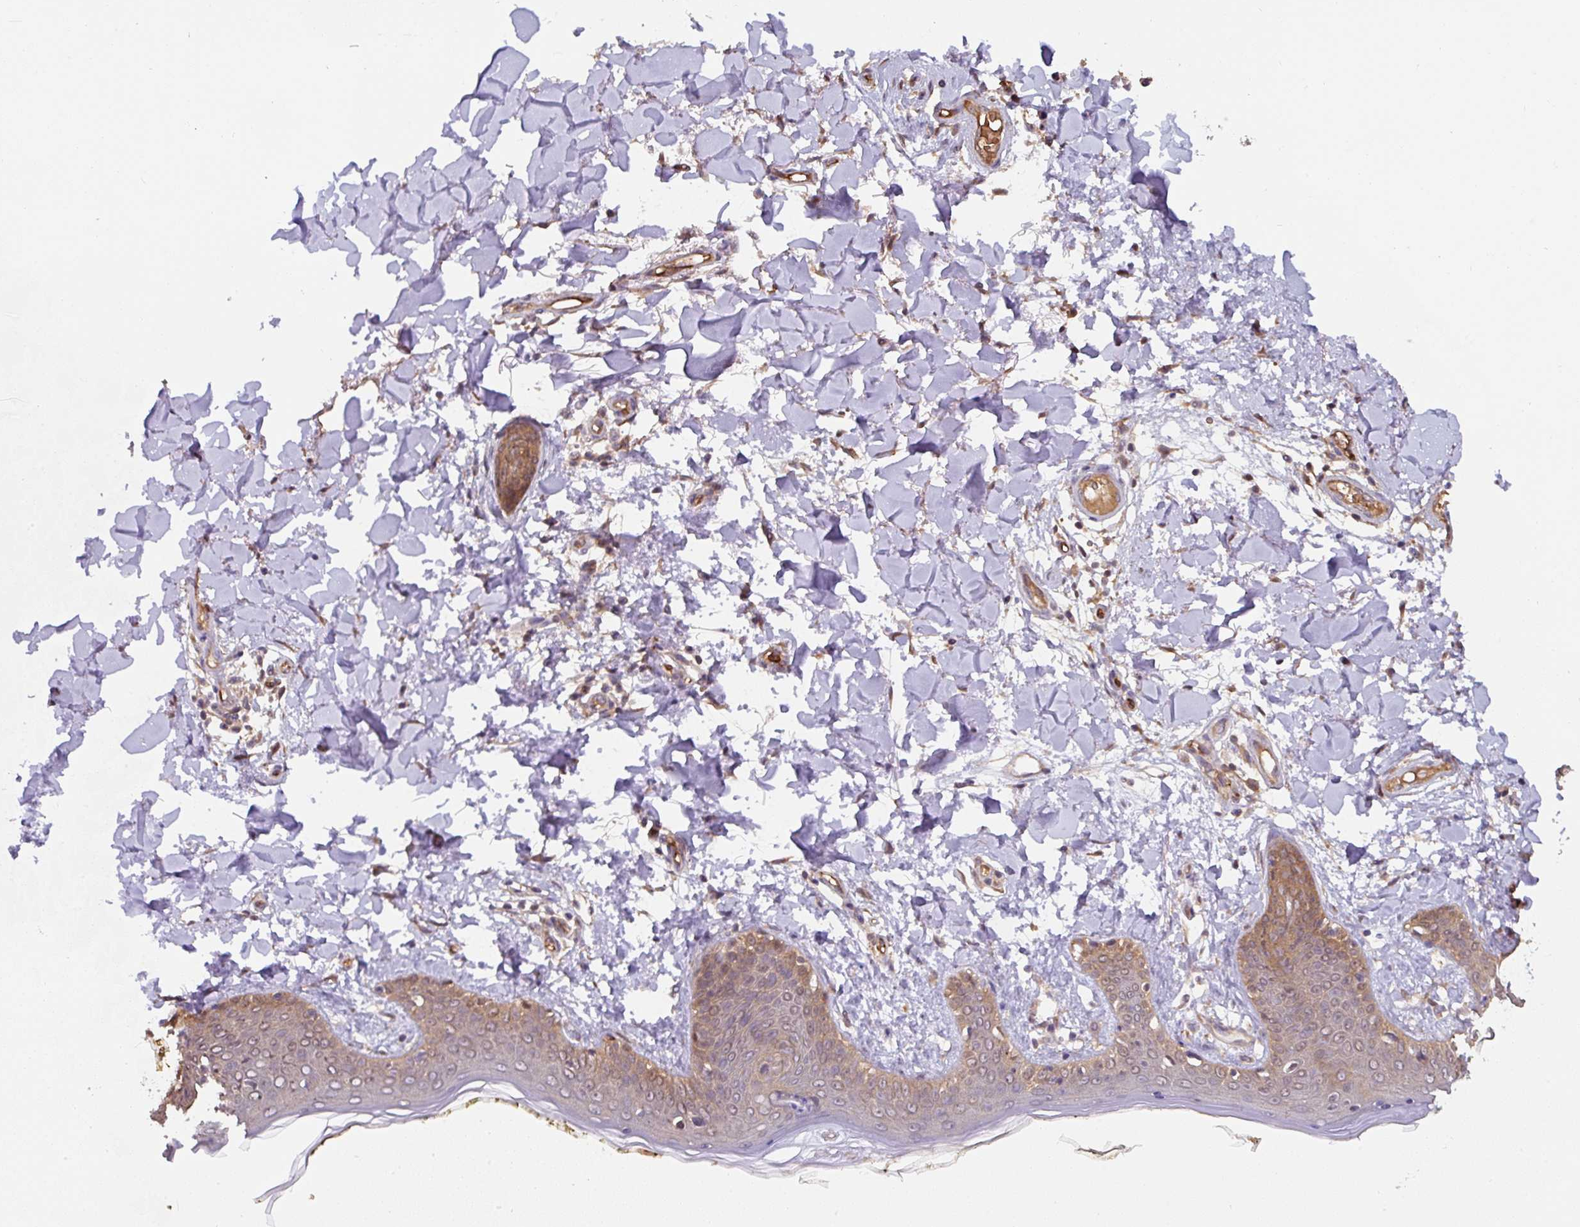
{"staining": {"intensity": "strong", "quantity": ">75%", "location": "cytoplasmic/membranous"}, "tissue": "skin", "cell_type": "Fibroblasts", "image_type": "normal", "snomed": [{"axis": "morphology", "description": "Normal tissue, NOS"}, {"axis": "topography", "description": "Skin"}], "caption": "An image of human skin stained for a protein exhibits strong cytoplasmic/membranous brown staining in fibroblasts. (IHC, brightfield microscopy, high magnification).", "gene": "ST13", "patient": {"sex": "female", "age": 34}}